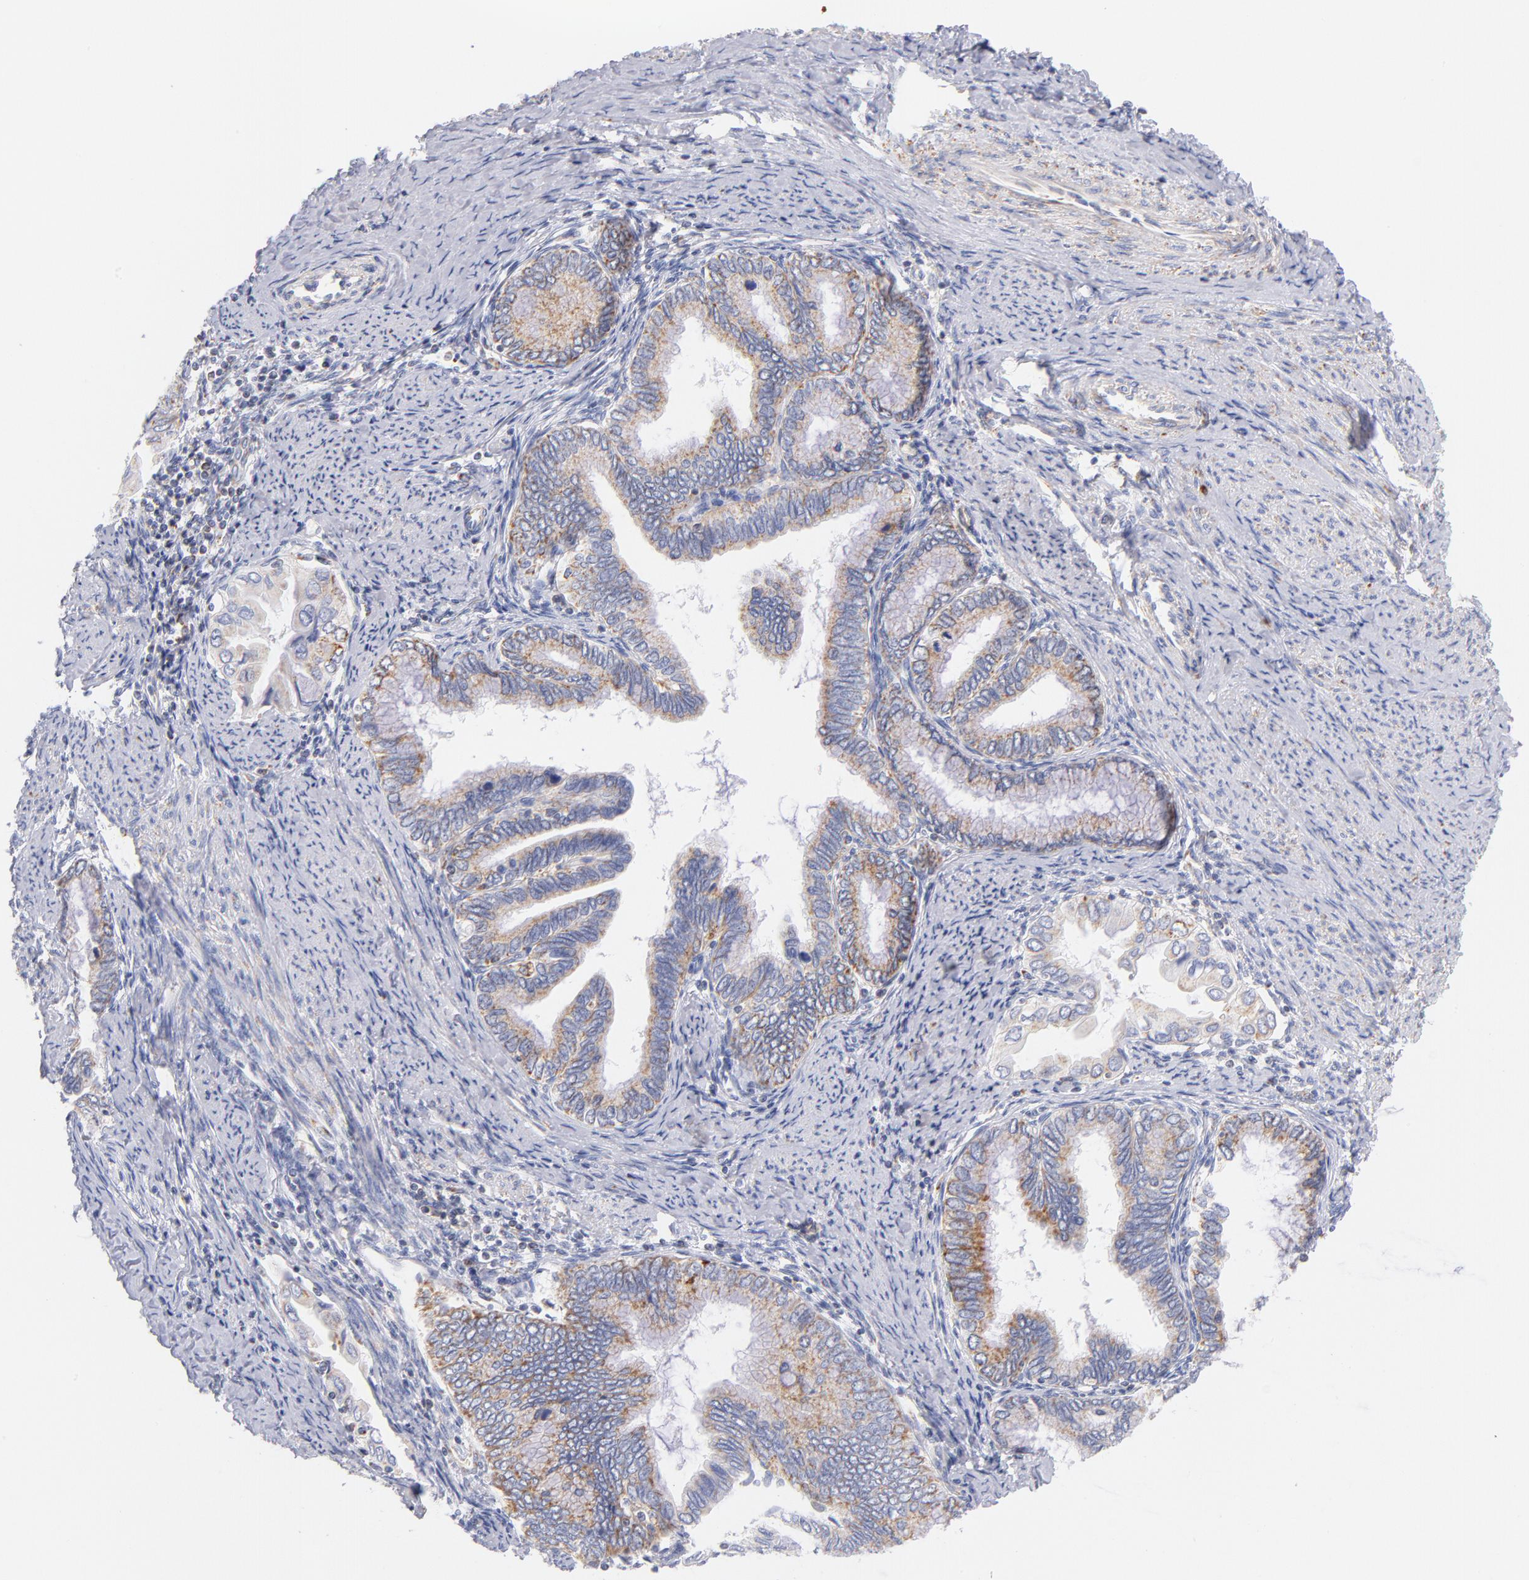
{"staining": {"intensity": "moderate", "quantity": ">75%", "location": "cytoplasmic/membranous"}, "tissue": "cervical cancer", "cell_type": "Tumor cells", "image_type": "cancer", "snomed": [{"axis": "morphology", "description": "Adenocarcinoma, NOS"}, {"axis": "topography", "description": "Cervix"}], "caption": "DAB immunohistochemical staining of human cervical adenocarcinoma shows moderate cytoplasmic/membranous protein positivity in about >75% of tumor cells.", "gene": "AIFM1", "patient": {"sex": "female", "age": 49}}